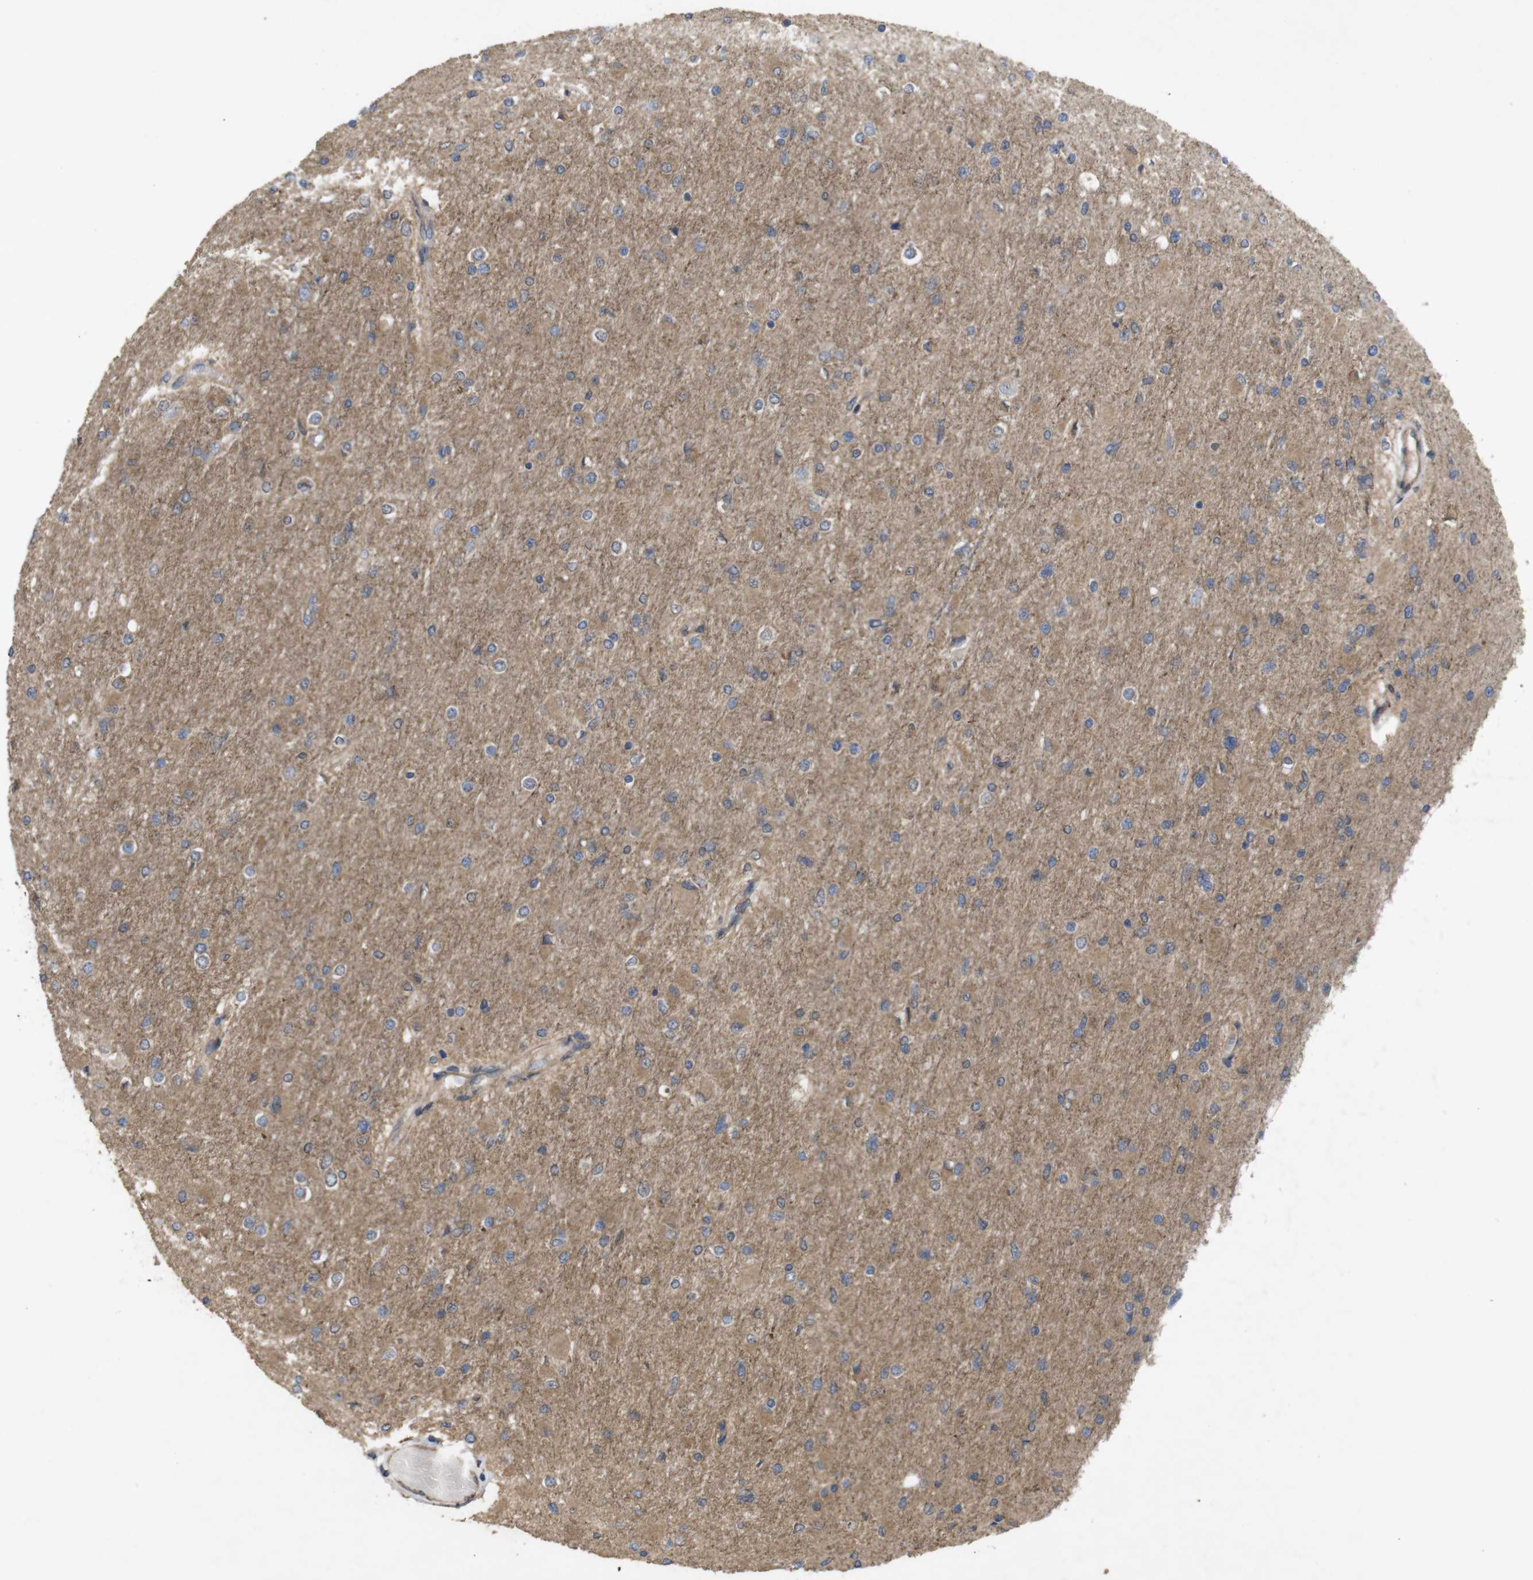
{"staining": {"intensity": "weak", "quantity": "25%-75%", "location": "cytoplasmic/membranous"}, "tissue": "glioma", "cell_type": "Tumor cells", "image_type": "cancer", "snomed": [{"axis": "morphology", "description": "Glioma, malignant, High grade"}, {"axis": "topography", "description": "Cerebral cortex"}], "caption": "Immunohistochemistry of human glioma reveals low levels of weak cytoplasmic/membranous staining in approximately 25%-75% of tumor cells. The protein is shown in brown color, while the nuclei are stained blue.", "gene": "KCNS3", "patient": {"sex": "female", "age": 36}}